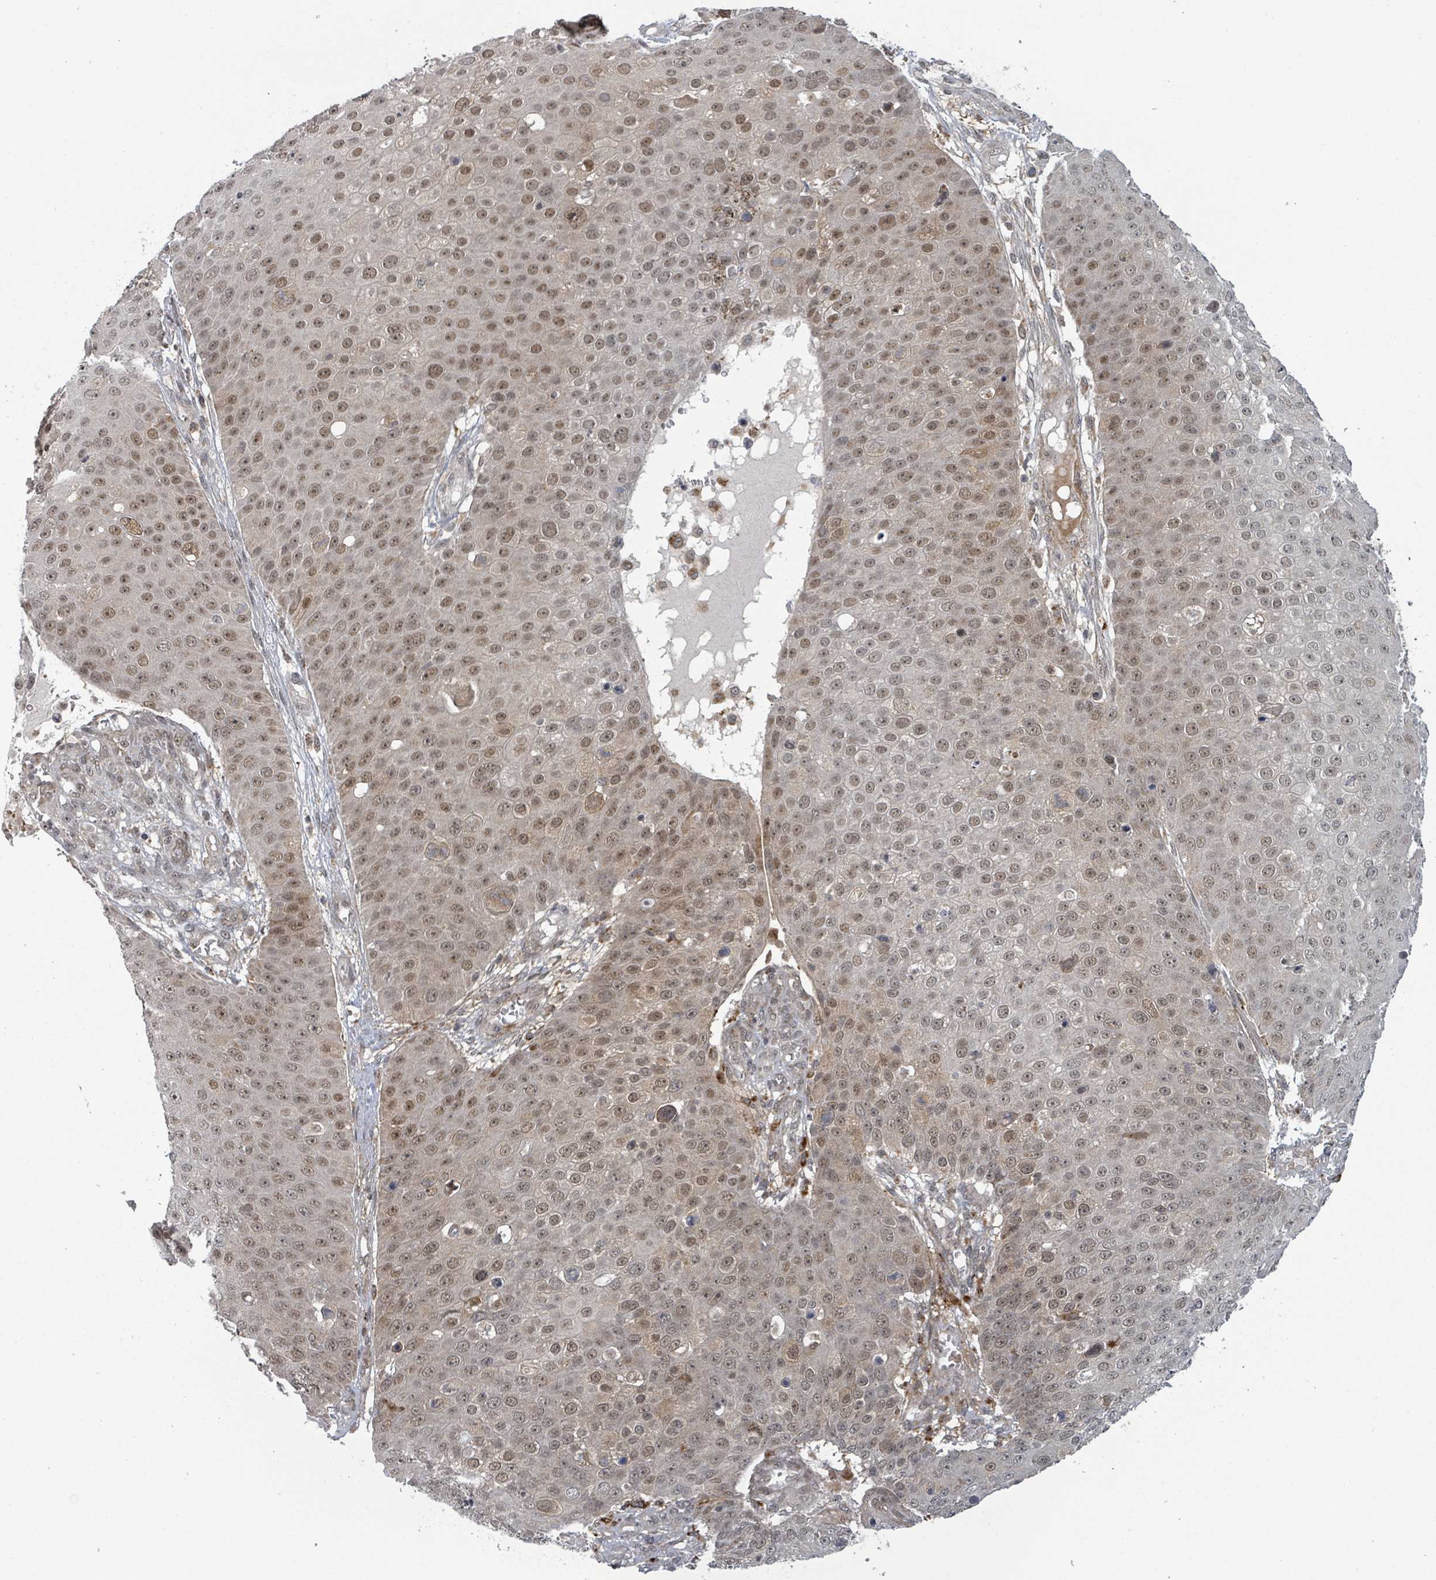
{"staining": {"intensity": "moderate", "quantity": ">75%", "location": "nuclear"}, "tissue": "skin cancer", "cell_type": "Tumor cells", "image_type": "cancer", "snomed": [{"axis": "morphology", "description": "Squamous cell carcinoma, NOS"}, {"axis": "topography", "description": "Skin"}], "caption": "Immunohistochemistry (IHC) staining of squamous cell carcinoma (skin), which demonstrates medium levels of moderate nuclear expression in about >75% of tumor cells indicating moderate nuclear protein staining. The staining was performed using DAB (3,3'-diaminobenzidine) (brown) for protein detection and nuclei were counterstained in hematoxylin (blue).", "gene": "GTF3C1", "patient": {"sex": "male", "age": 71}}